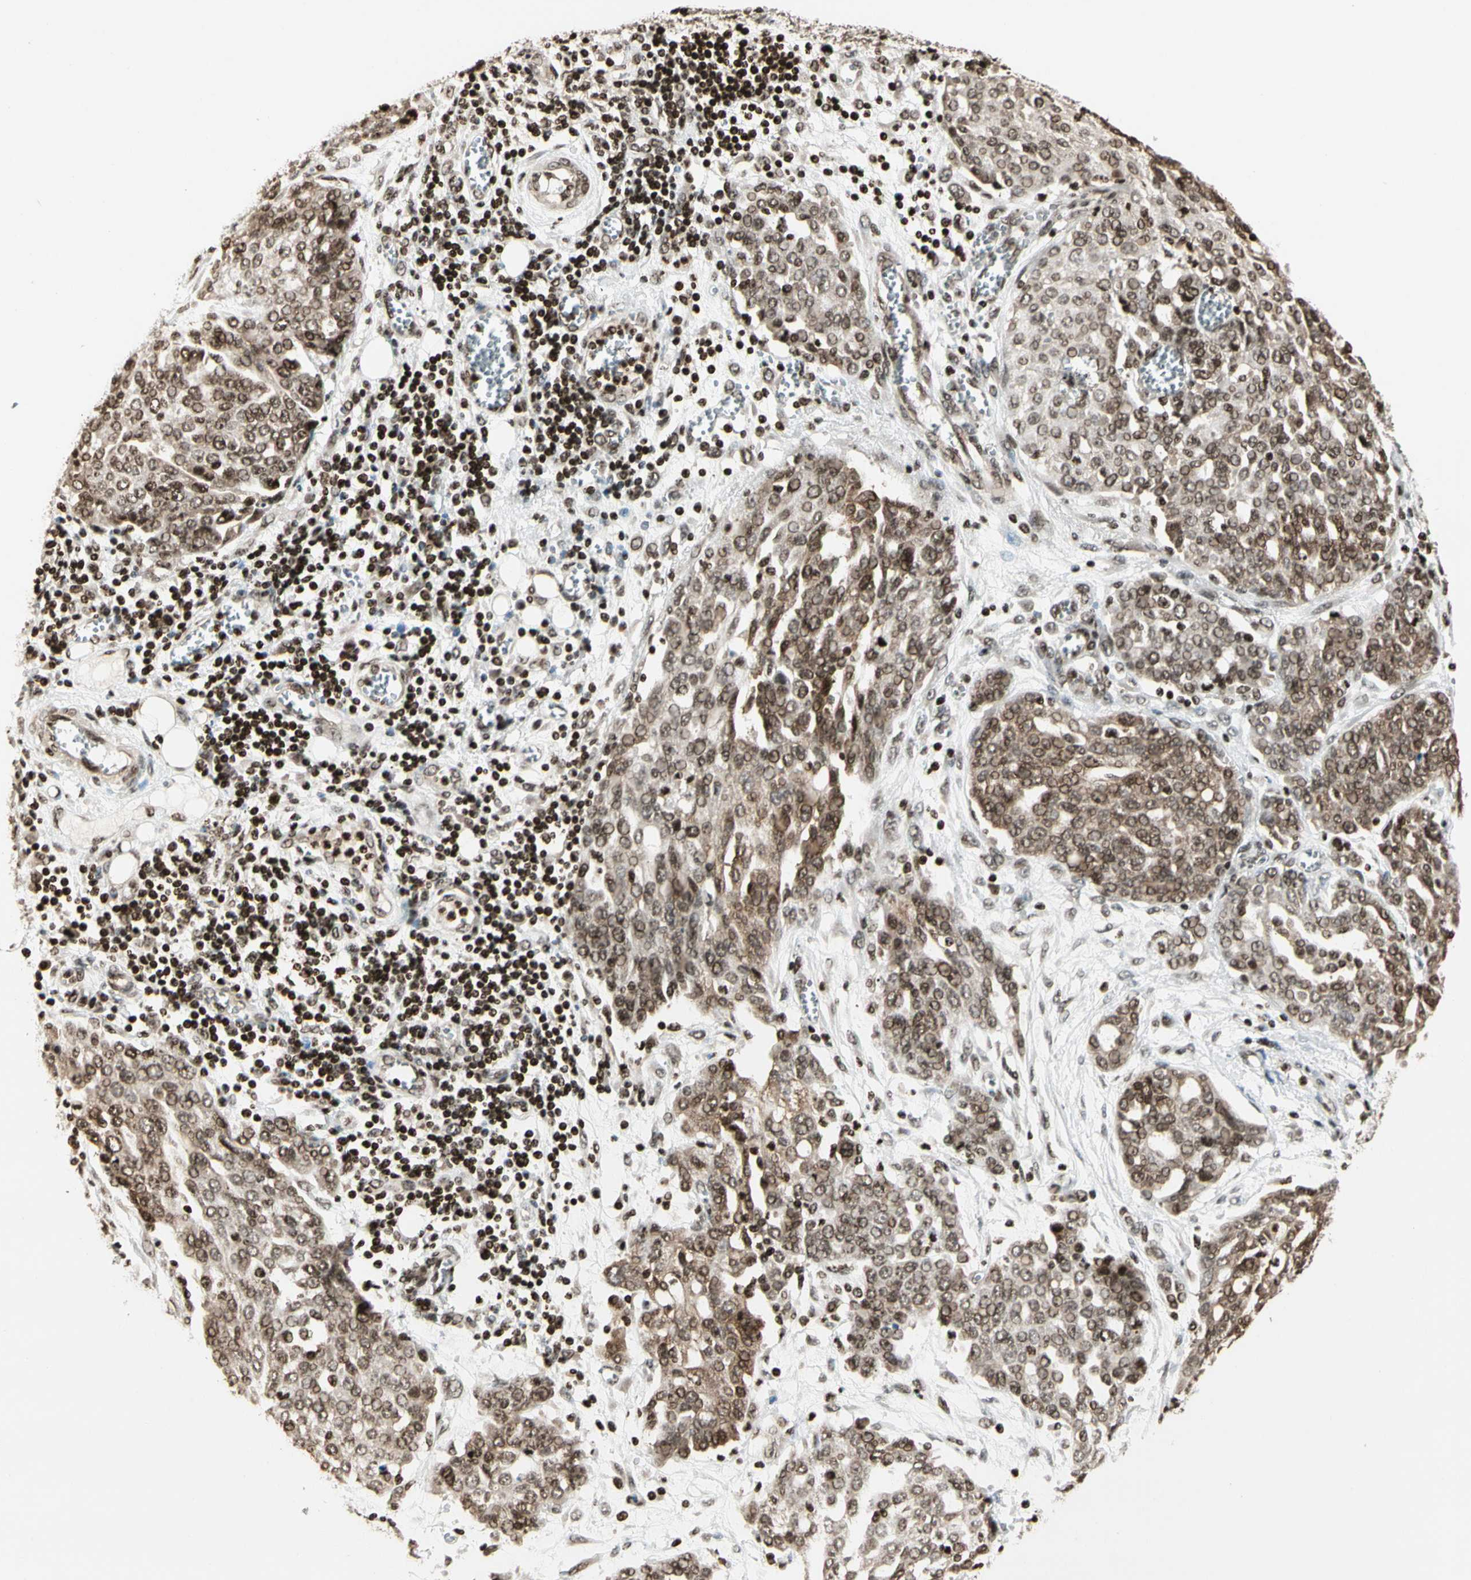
{"staining": {"intensity": "moderate", "quantity": ">75%", "location": "nuclear"}, "tissue": "ovarian cancer", "cell_type": "Tumor cells", "image_type": "cancer", "snomed": [{"axis": "morphology", "description": "Cystadenocarcinoma, serous, NOS"}, {"axis": "topography", "description": "Soft tissue"}, {"axis": "topography", "description": "Ovary"}], "caption": "Ovarian cancer (serous cystadenocarcinoma) stained with DAB IHC demonstrates medium levels of moderate nuclear expression in about >75% of tumor cells. (DAB IHC, brown staining for protein, blue staining for nuclei).", "gene": "TSHZ3", "patient": {"sex": "female", "age": 57}}